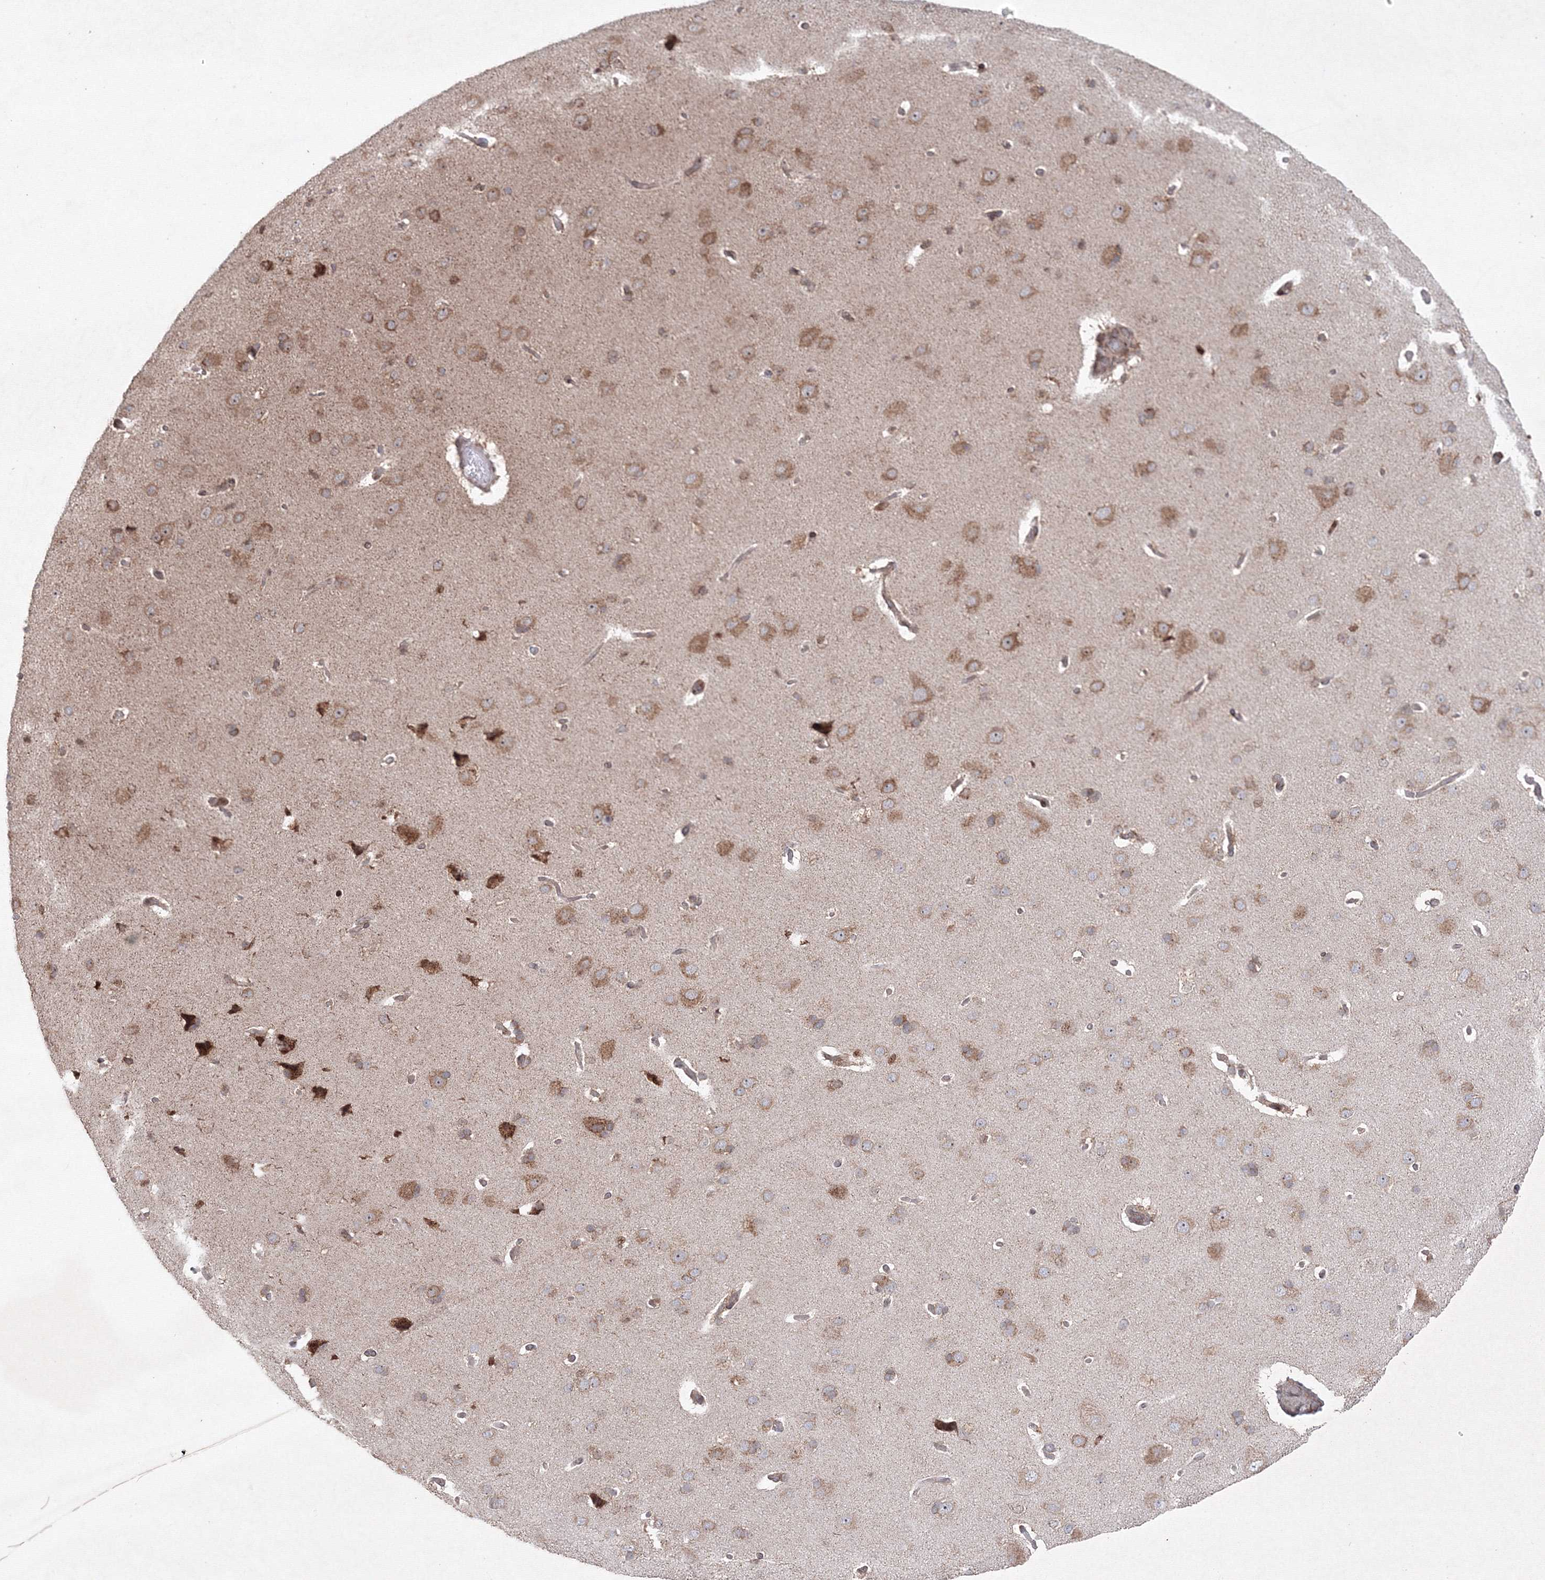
{"staining": {"intensity": "negative", "quantity": "none", "location": "none"}, "tissue": "cerebral cortex", "cell_type": "Endothelial cells", "image_type": "normal", "snomed": [{"axis": "morphology", "description": "Normal tissue, NOS"}, {"axis": "topography", "description": "Cerebral cortex"}], "caption": "Immunohistochemical staining of normal human cerebral cortex reveals no significant expression in endothelial cells.", "gene": "MKRN2", "patient": {"sex": "male", "age": 62}}